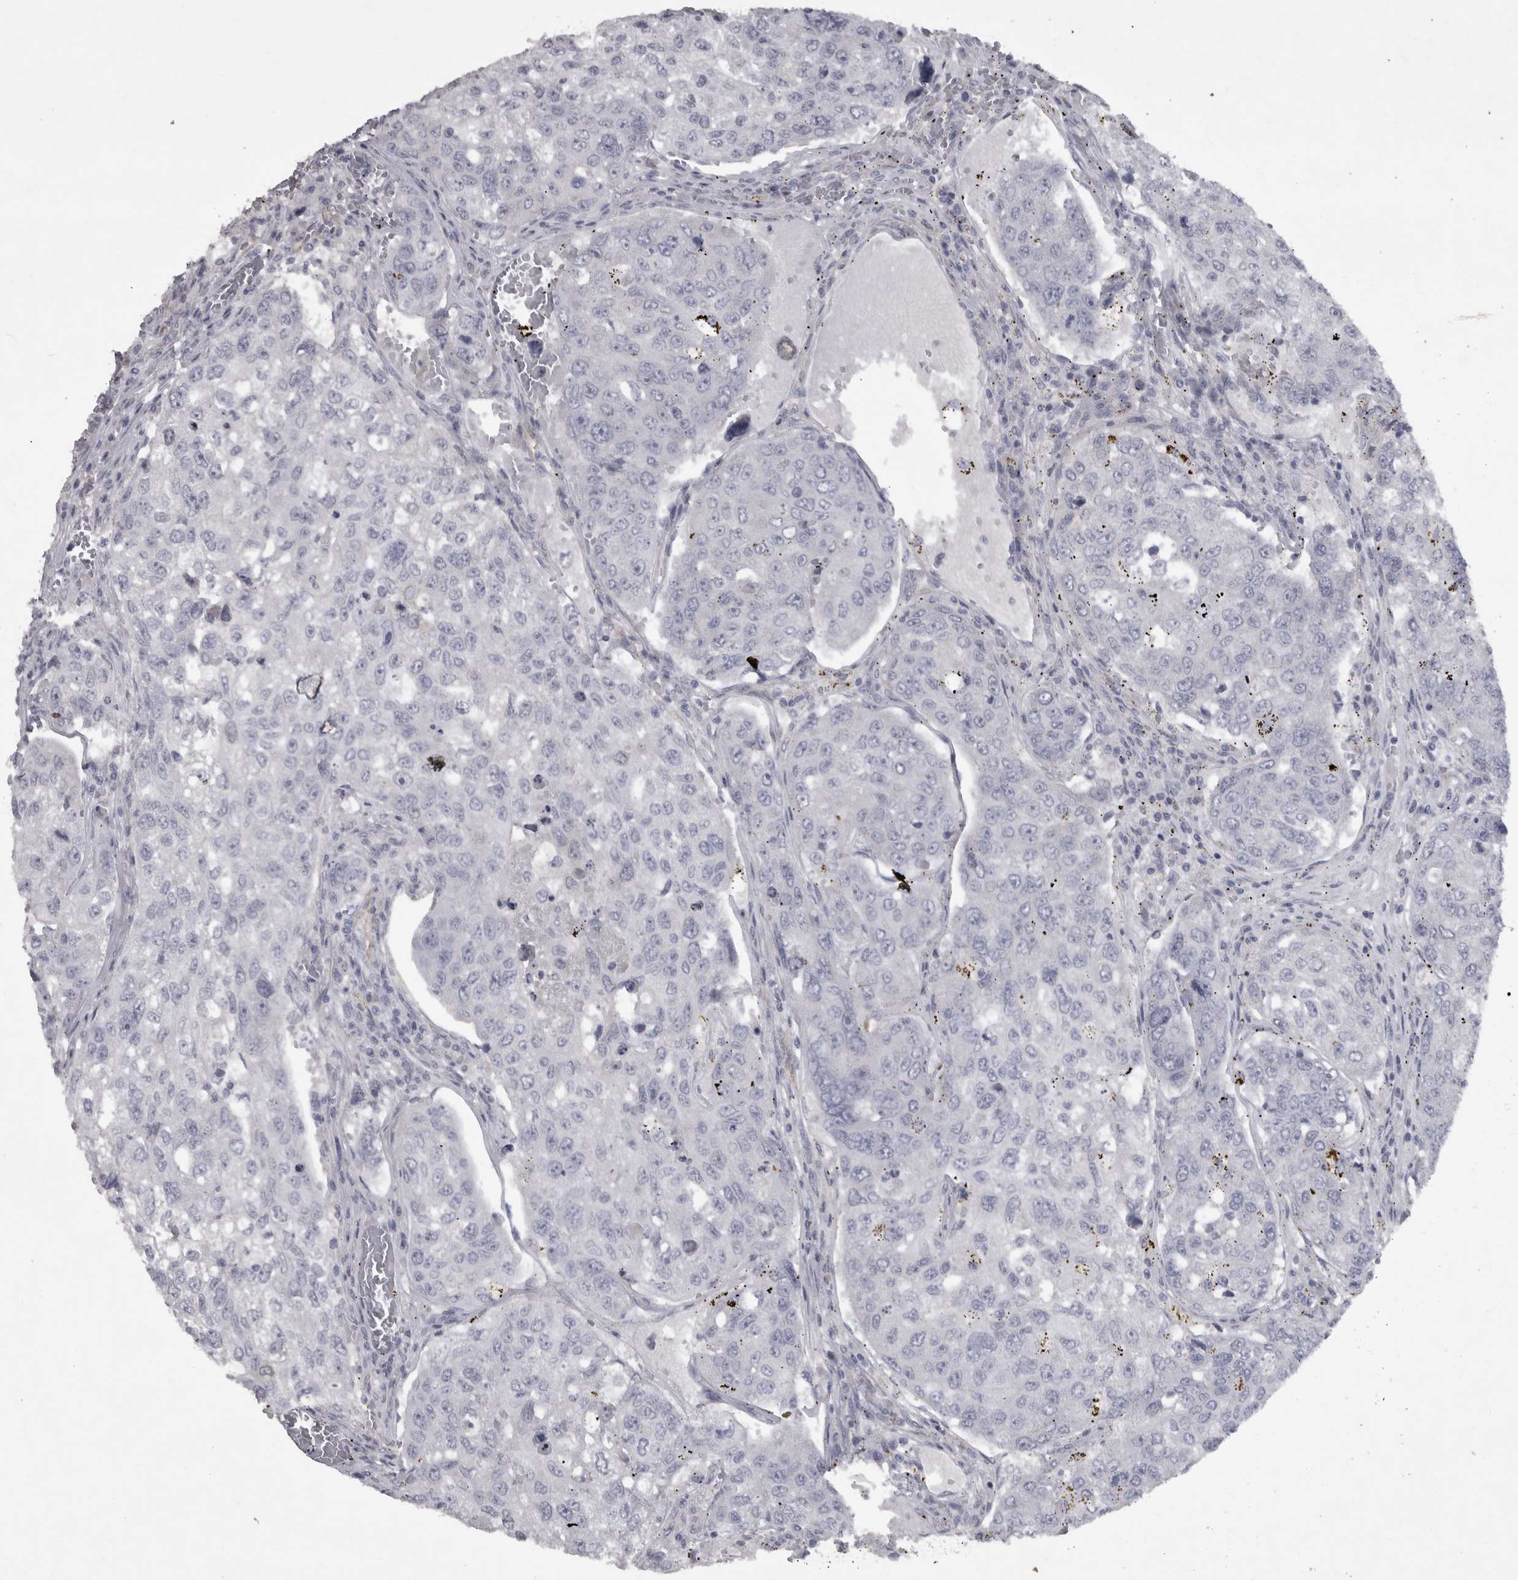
{"staining": {"intensity": "negative", "quantity": "none", "location": "none"}, "tissue": "urothelial cancer", "cell_type": "Tumor cells", "image_type": "cancer", "snomed": [{"axis": "morphology", "description": "Urothelial carcinoma, High grade"}, {"axis": "topography", "description": "Lymph node"}, {"axis": "topography", "description": "Urinary bladder"}], "caption": "Tumor cells show no significant protein staining in urothelial carcinoma (high-grade). (DAB IHC, high magnification).", "gene": "PPP1R12B", "patient": {"sex": "male", "age": 51}}